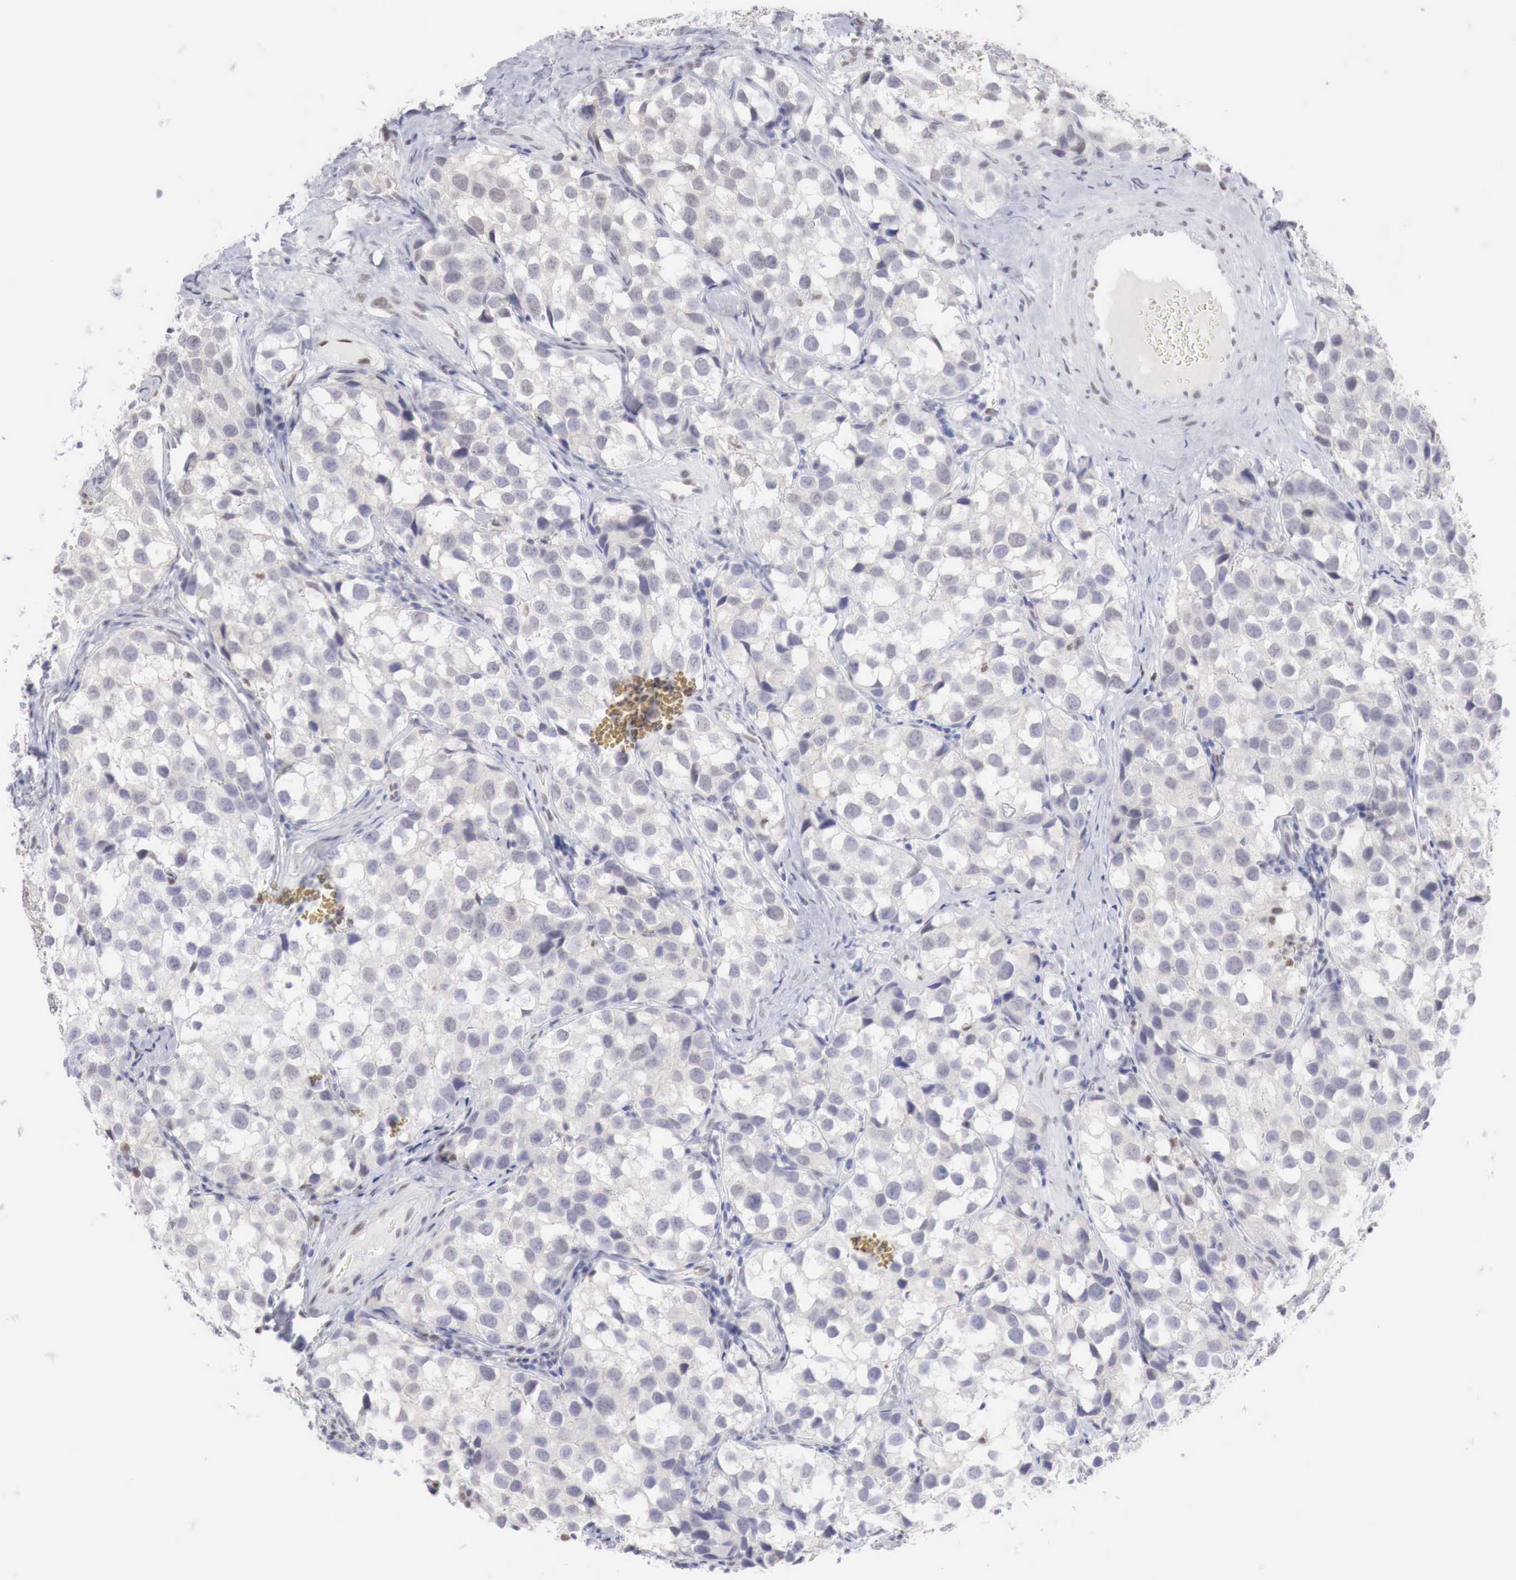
{"staining": {"intensity": "negative", "quantity": "none", "location": "none"}, "tissue": "testis cancer", "cell_type": "Tumor cells", "image_type": "cancer", "snomed": [{"axis": "morphology", "description": "Seminoma, NOS"}, {"axis": "topography", "description": "Testis"}], "caption": "Photomicrograph shows no significant protein staining in tumor cells of testis cancer. The staining was performed using DAB to visualize the protein expression in brown, while the nuclei were stained in blue with hematoxylin (Magnification: 20x).", "gene": "FOXP2", "patient": {"sex": "male", "age": 39}}